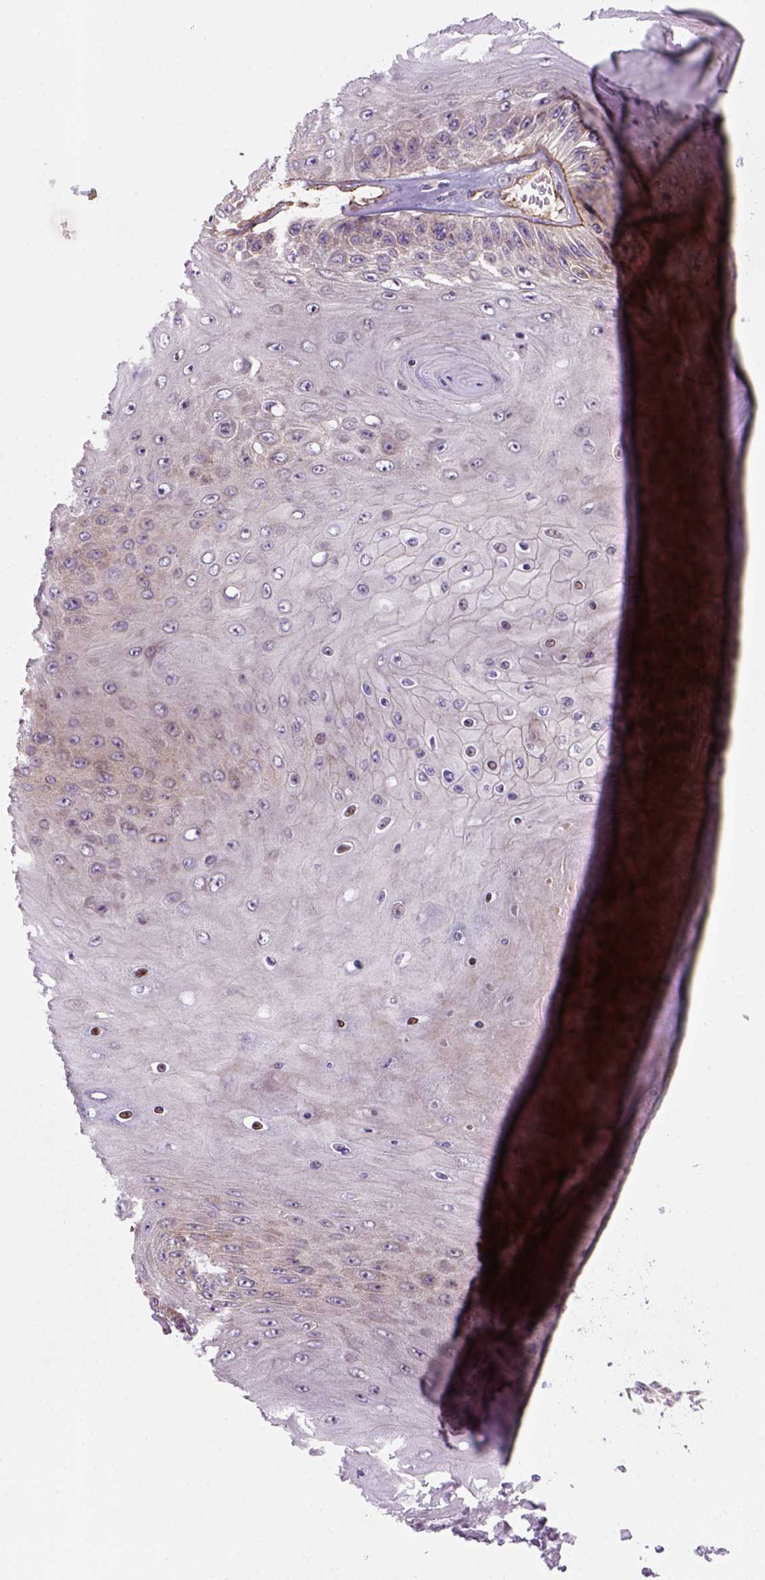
{"staining": {"intensity": "moderate", "quantity": "<25%", "location": "nuclear"}, "tissue": "skin cancer", "cell_type": "Tumor cells", "image_type": "cancer", "snomed": [{"axis": "morphology", "description": "Squamous cell carcinoma, NOS"}, {"axis": "topography", "description": "Skin"}], "caption": "Squamous cell carcinoma (skin) tissue reveals moderate nuclear expression in approximately <25% of tumor cells, visualized by immunohistochemistry.", "gene": "VSTM5", "patient": {"sex": "male", "age": 62}}